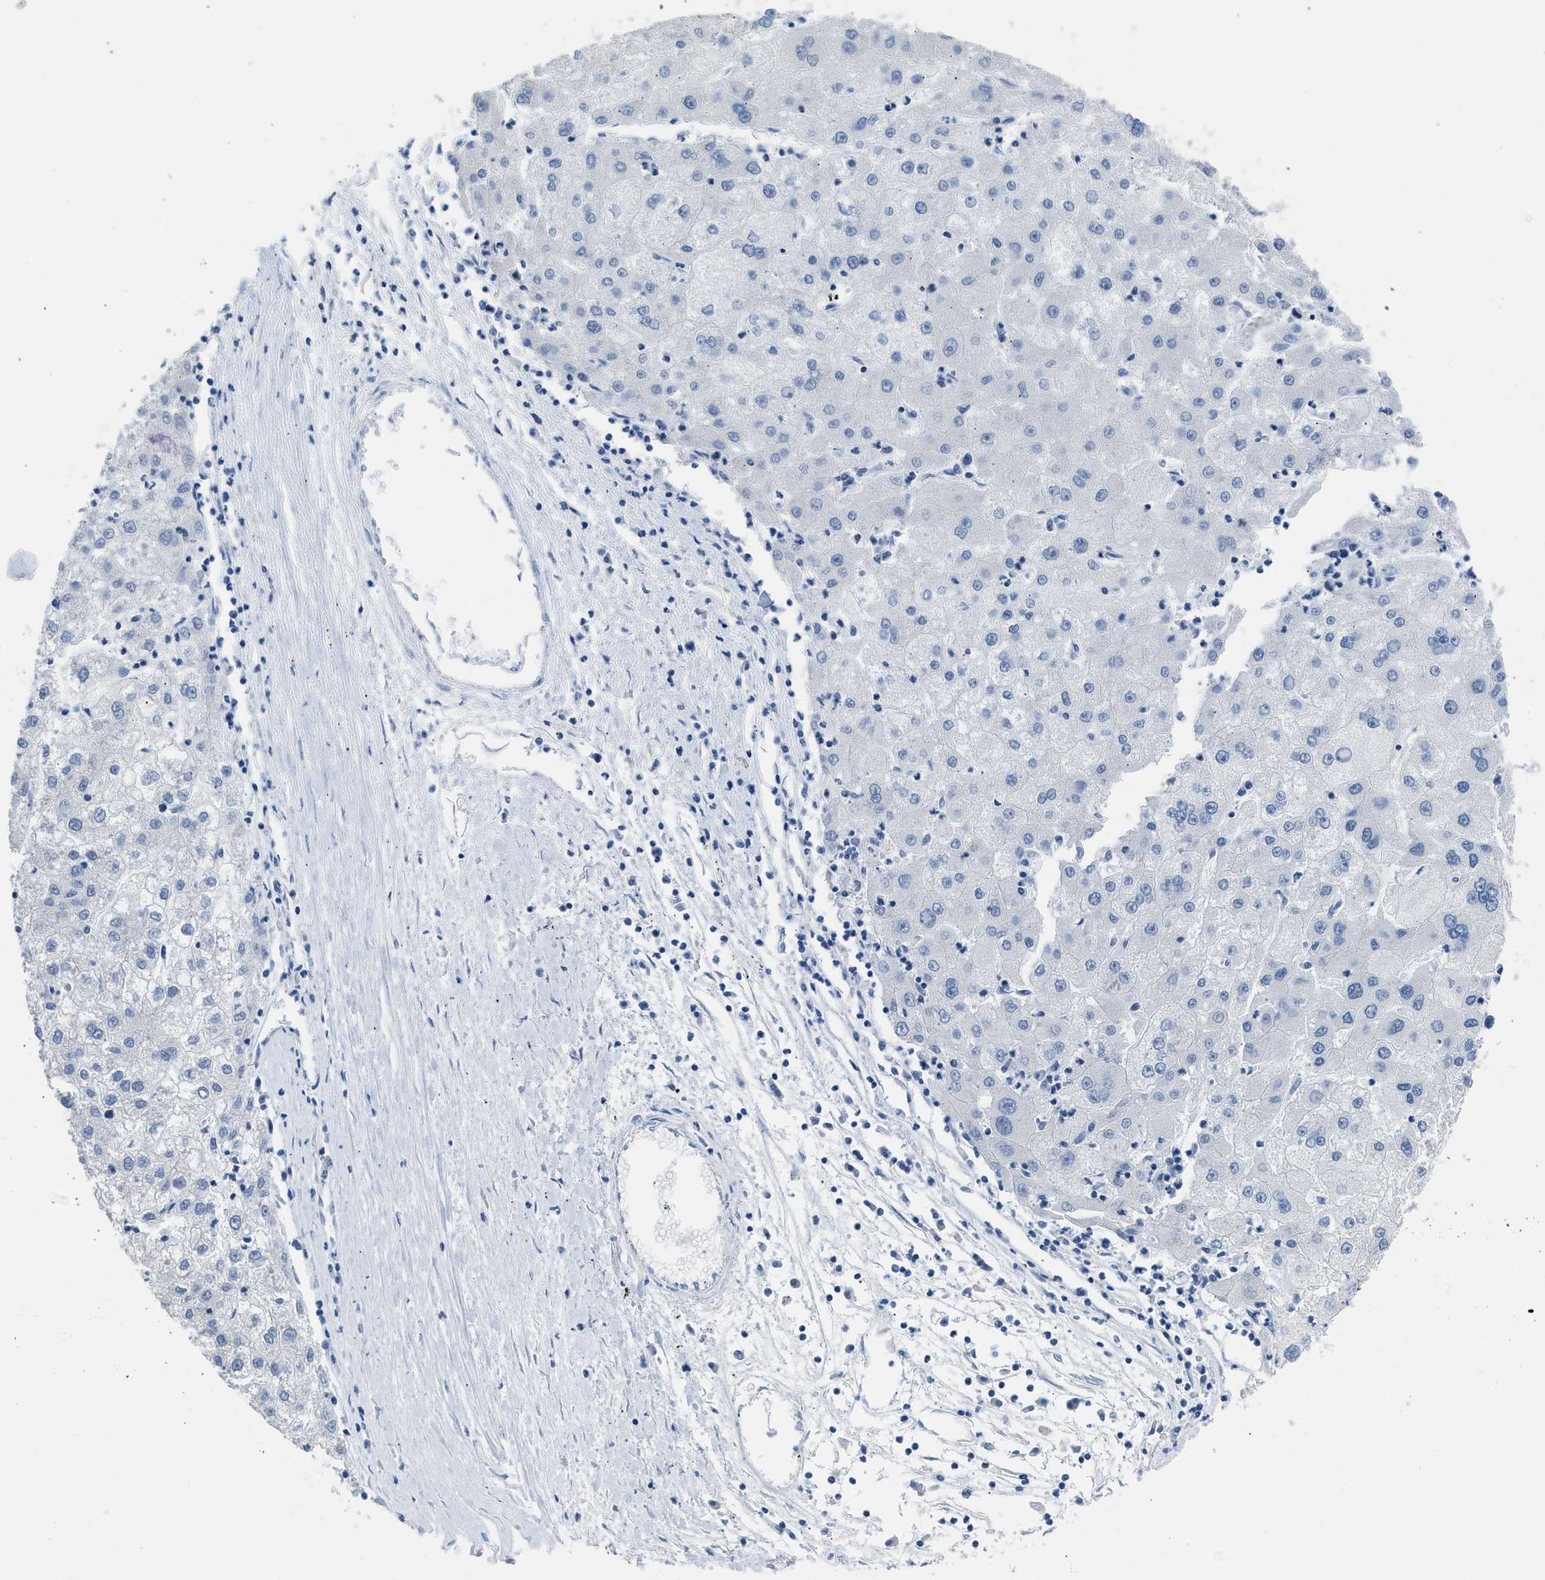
{"staining": {"intensity": "negative", "quantity": "none", "location": "none"}, "tissue": "liver cancer", "cell_type": "Tumor cells", "image_type": "cancer", "snomed": [{"axis": "morphology", "description": "Carcinoma, Hepatocellular, NOS"}, {"axis": "topography", "description": "Liver"}], "caption": "Protein analysis of liver hepatocellular carcinoma reveals no significant positivity in tumor cells.", "gene": "TERF2IP", "patient": {"sex": "male", "age": 72}}